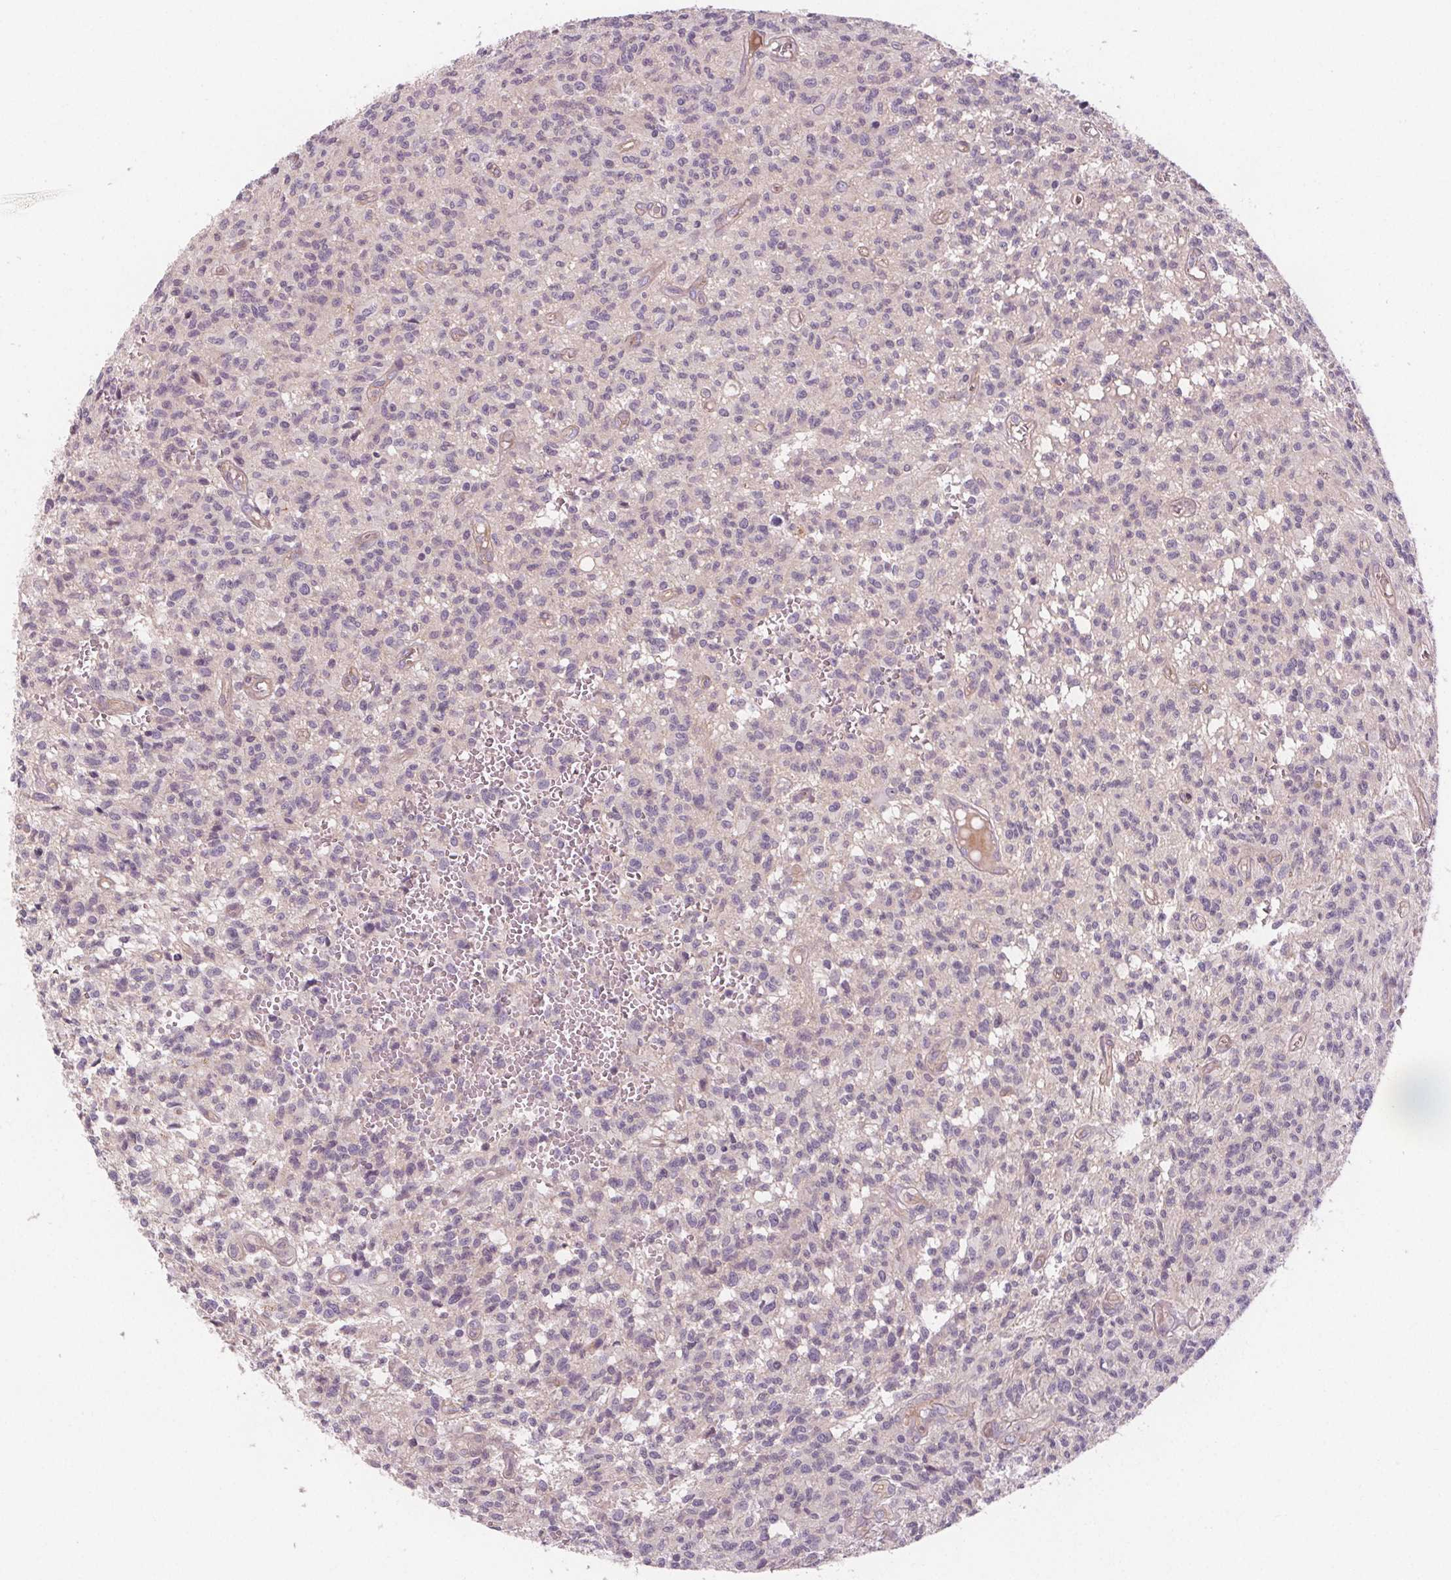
{"staining": {"intensity": "negative", "quantity": "none", "location": "none"}, "tissue": "glioma", "cell_type": "Tumor cells", "image_type": "cancer", "snomed": [{"axis": "morphology", "description": "Glioma, malignant, Low grade"}, {"axis": "topography", "description": "Brain"}], "caption": "The histopathology image reveals no staining of tumor cells in glioma. (IHC, brightfield microscopy, high magnification).", "gene": "VNN1", "patient": {"sex": "male", "age": 64}}